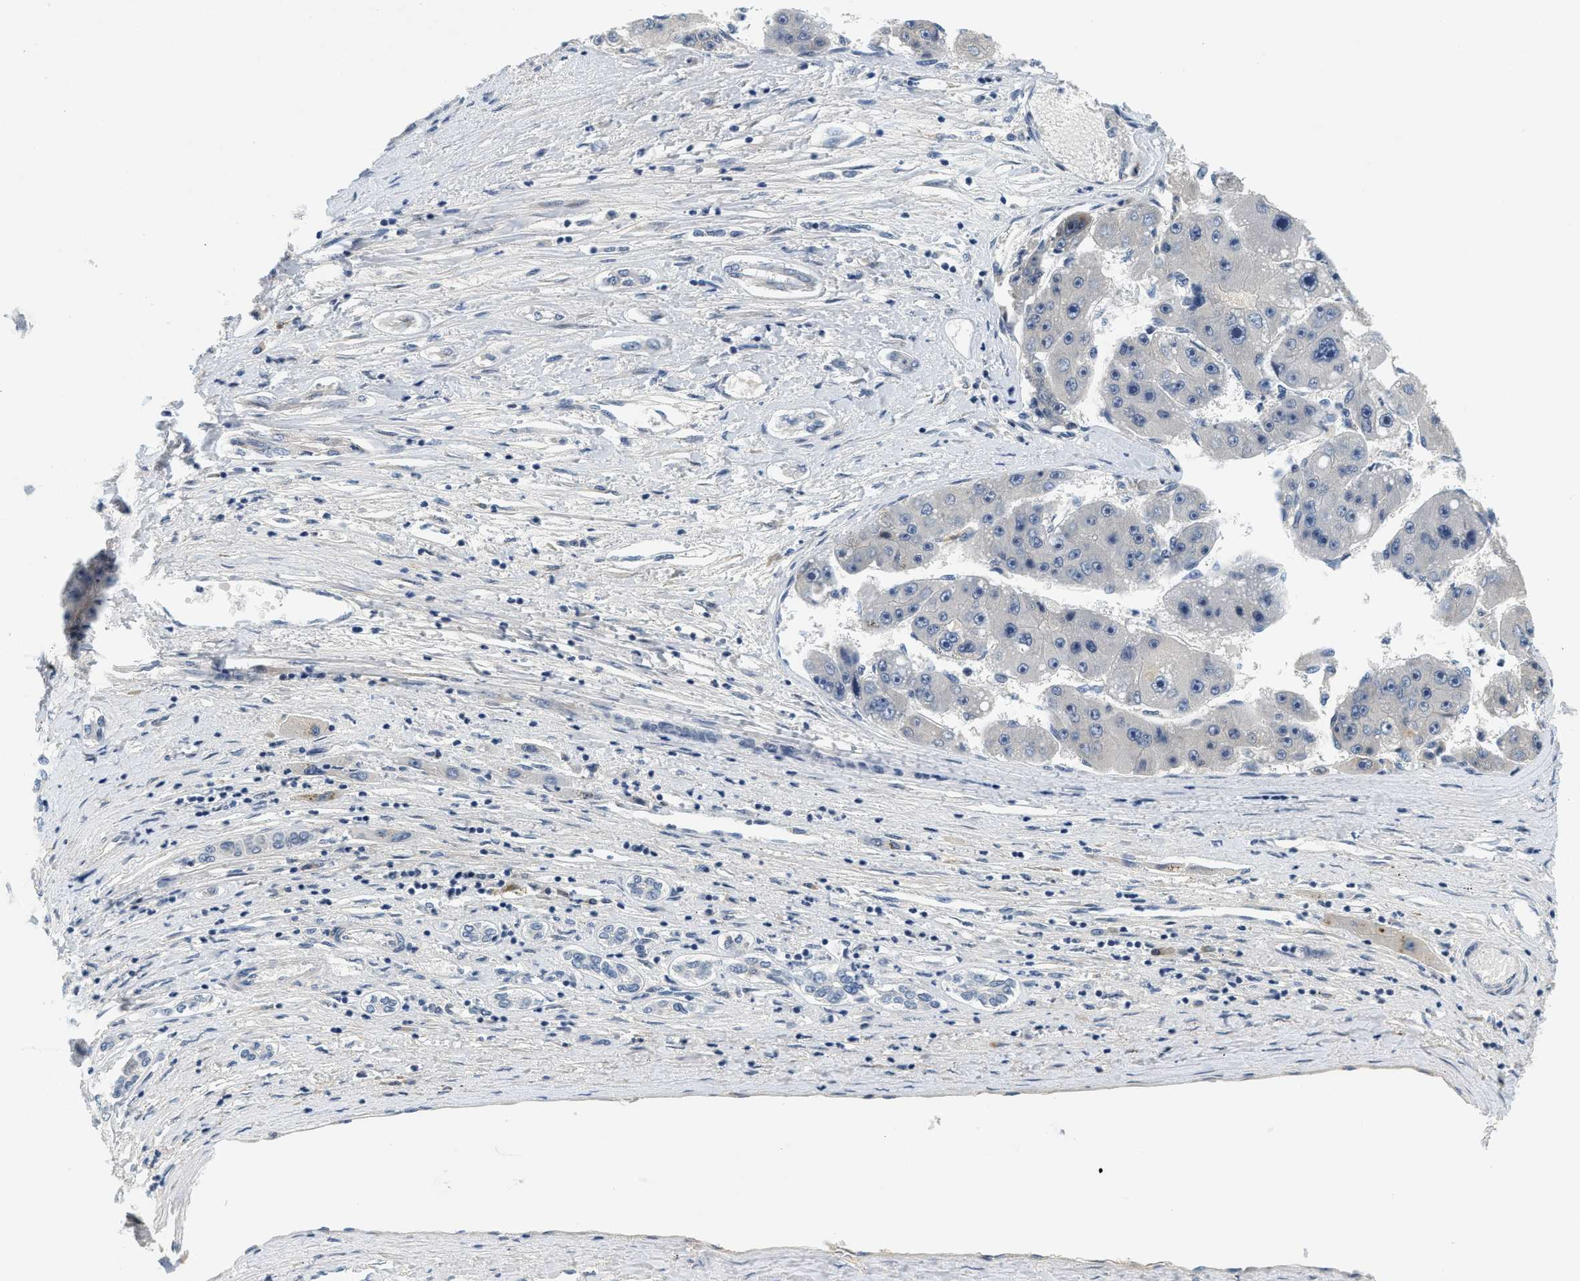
{"staining": {"intensity": "negative", "quantity": "none", "location": "none"}, "tissue": "liver cancer", "cell_type": "Tumor cells", "image_type": "cancer", "snomed": [{"axis": "morphology", "description": "Carcinoma, Hepatocellular, NOS"}, {"axis": "topography", "description": "Liver"}], "caption": "Immunohistochemistry of liver cancer demonstrates no staining in tumor cells.", "gene": "MZF1", "patient": {"sex": "female", "age": 61}}